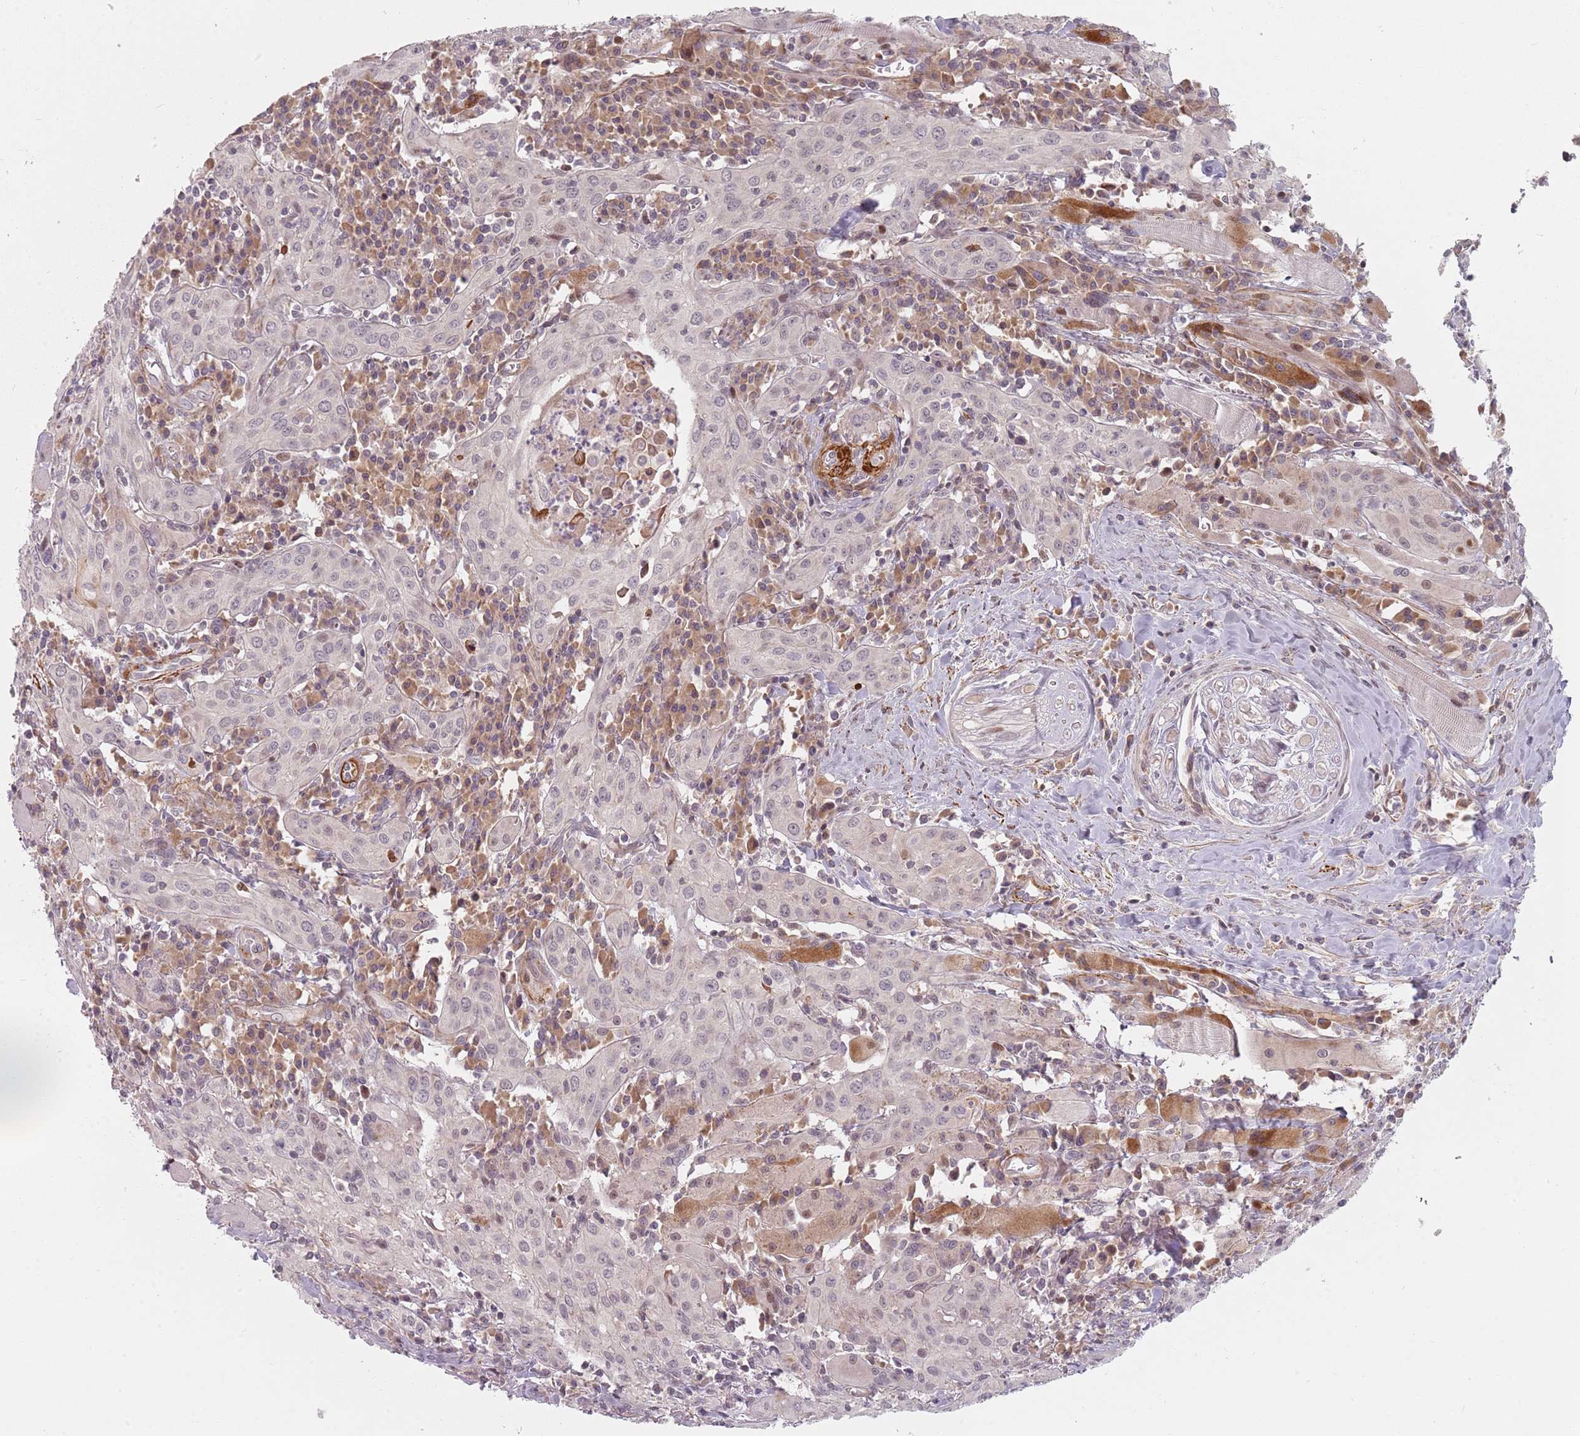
{"staining": {"intensity": "negative", "quantity": "none", "location": "none"}, "tissue": "head and neck cancer", "cell_type": "Tumor cells", "image_type": "cancer", "snomed": [{"axis": "morphology", "description": "Squamous cell carcinoma, NOS"}, {"axis": "topography", "description": "Oral tissue"}, {"axis": "topography", "description": "Head-Neck"}], "caption": "DAB (3,3'-diaminobenzidine) immunohistochemical staining of human squamous cell carcinoma (head and neck) displays no significant positivity in tumor cells.", "gene": "RPS6KA2", "patient": {"sex": "female", "age": 70}}